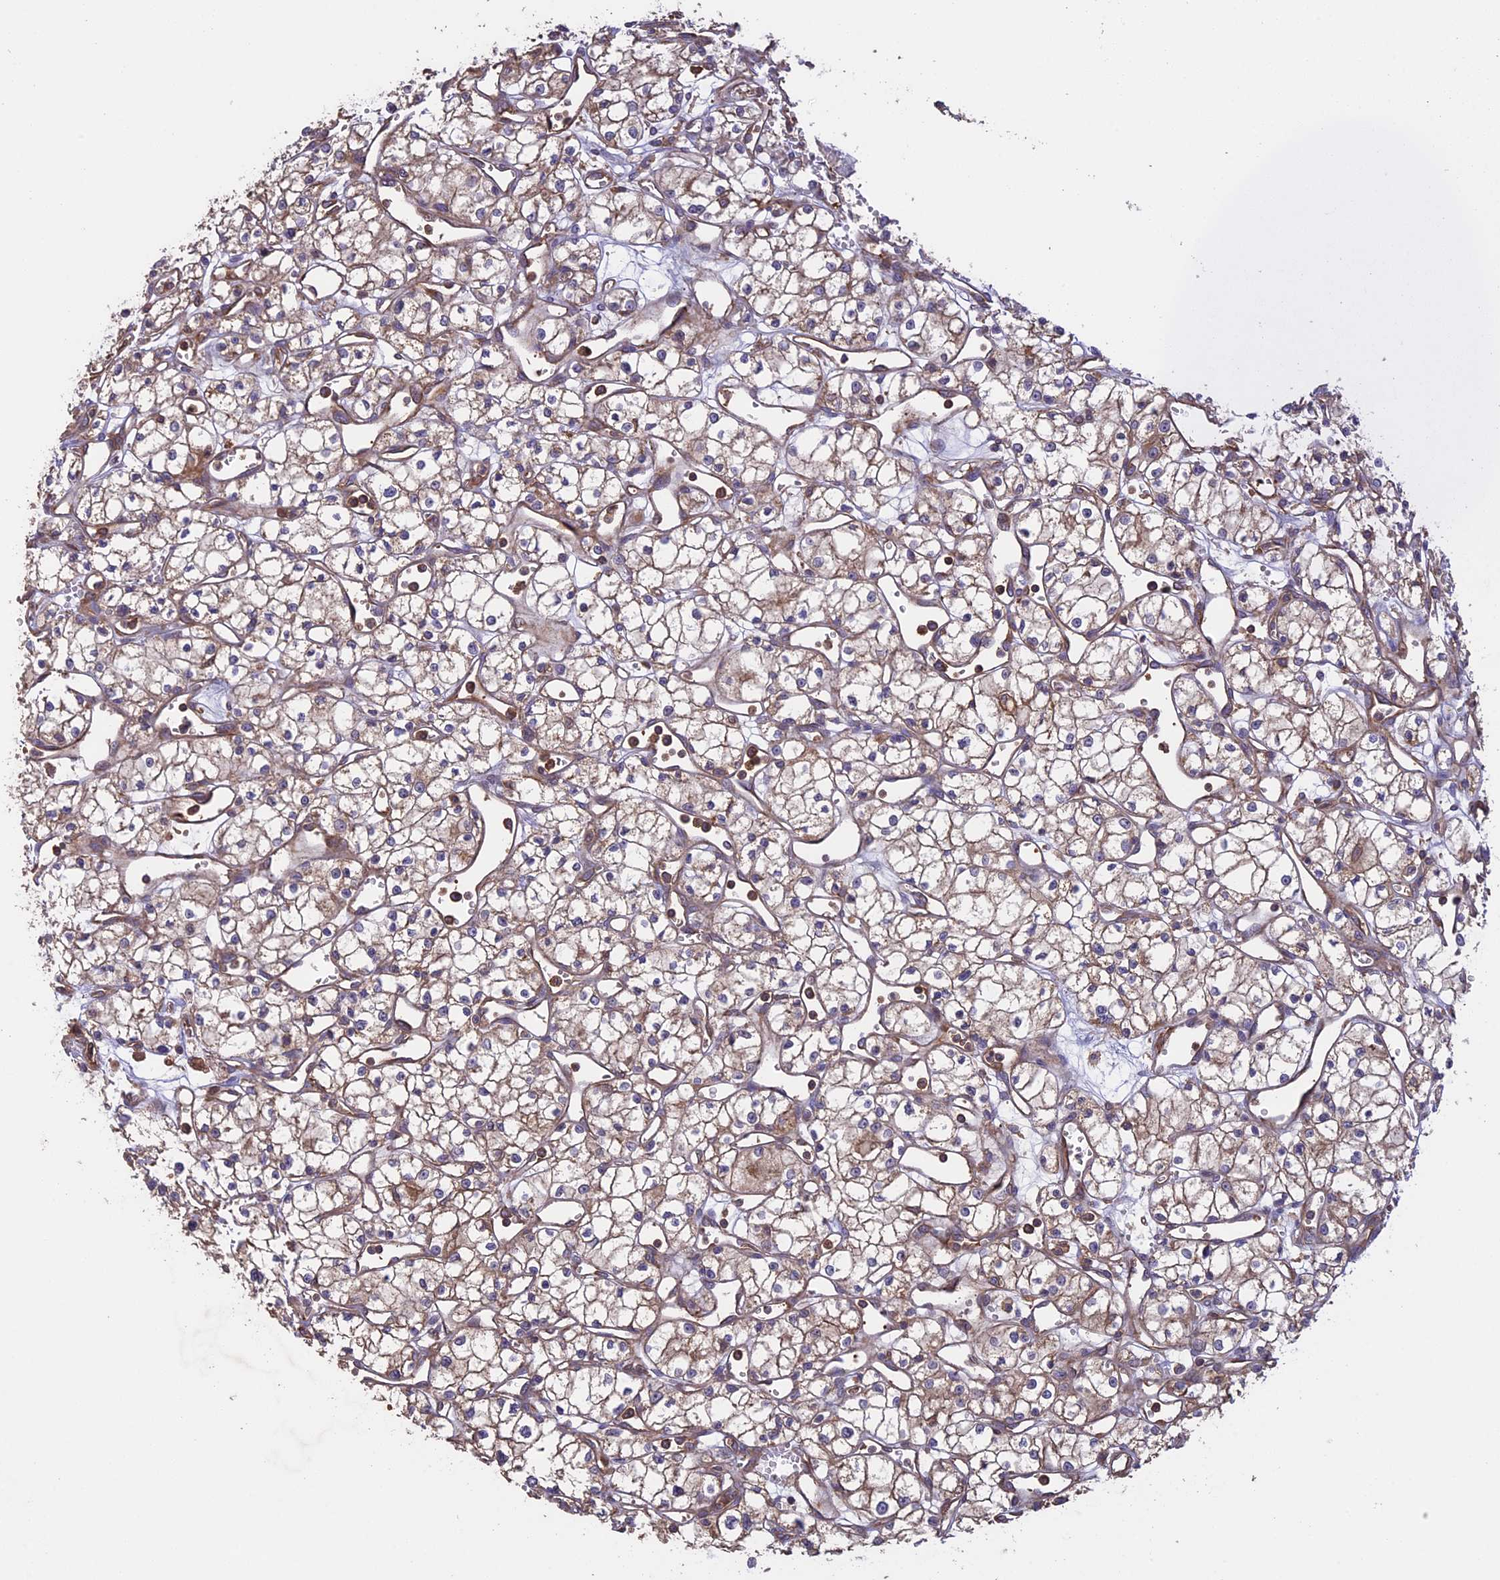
{"staining": {"intensity": "weak", "quantity": ">75%", "location": "cytoplasmic/membranous"}, "tissue": "renal cancer", "cell_type": "Tumor cells", "image_type": "cancer", "snomed": [{"axis": "morphology", "description": "Adenocarcinoma, NOS"}, {"axis": "topography", "description": "Kidney"}], "caption": "This photomicrograph reveals renal cancer (adenocarcinoma) stained with IHC to label a protein in brown. The cytoplasmic/membranous of tumor cells show weak positivity for the protein. Nuclei are counter-stained blue.", "gene": "GAS8", "patient": {"sex": "male", "age": 59}}